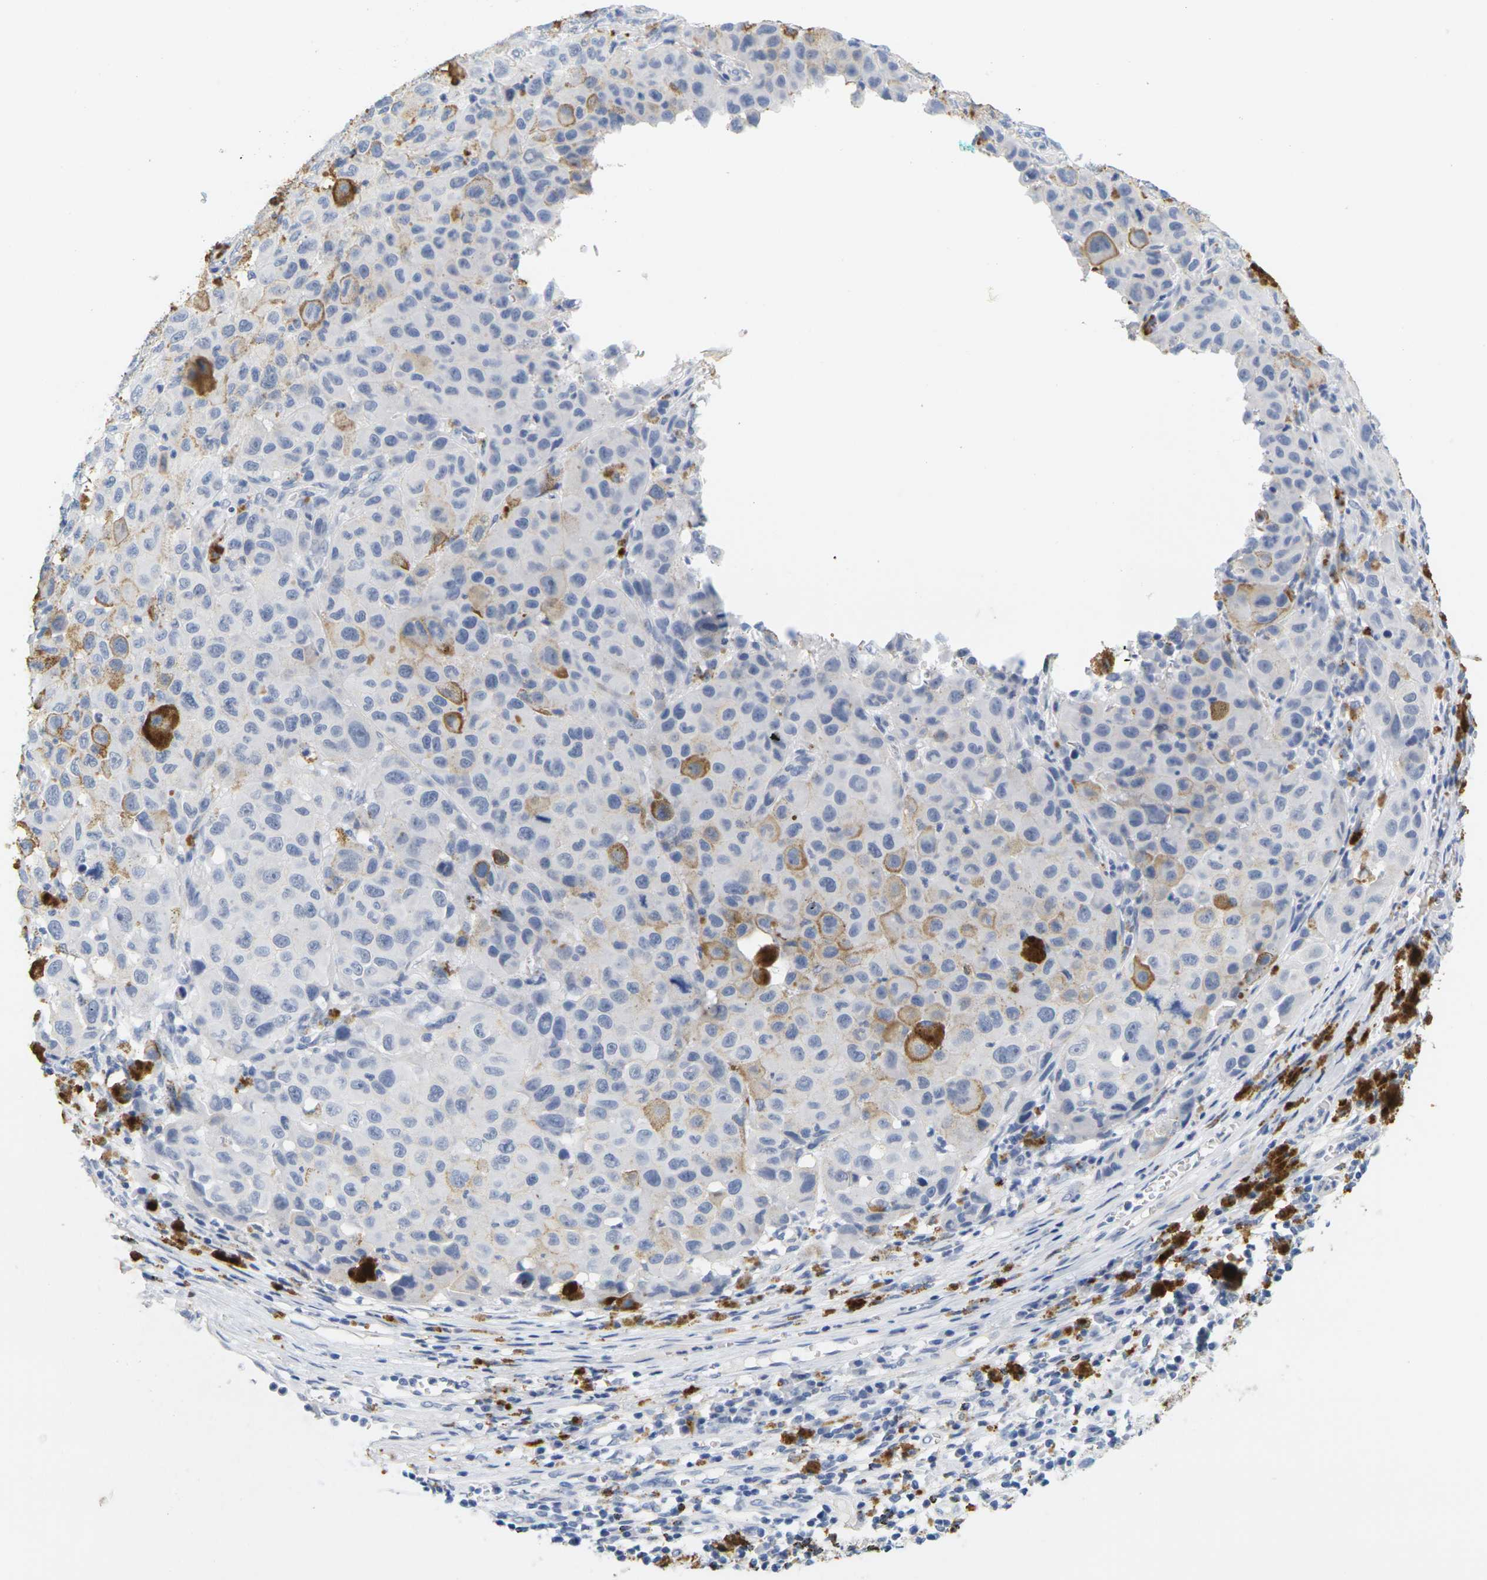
{"staining": {"intensity": "negative", "quantity": "none", "location": "none"}, "tissue": "melanoma", "cell_type": "Tumor cells", "image_type": "cancer", "snomed": [{"axis": "morphology", "description": "Malignant melanoma, NOS"}, {"axis": "topography", "description": "Skin"}], "caption": "This is a micrograph of IHC staining of malignant melanoma, which shows no staining in tumor cells.", "gene": "HLA-DOB", "patient": {"sex": "female", "age": 46}}